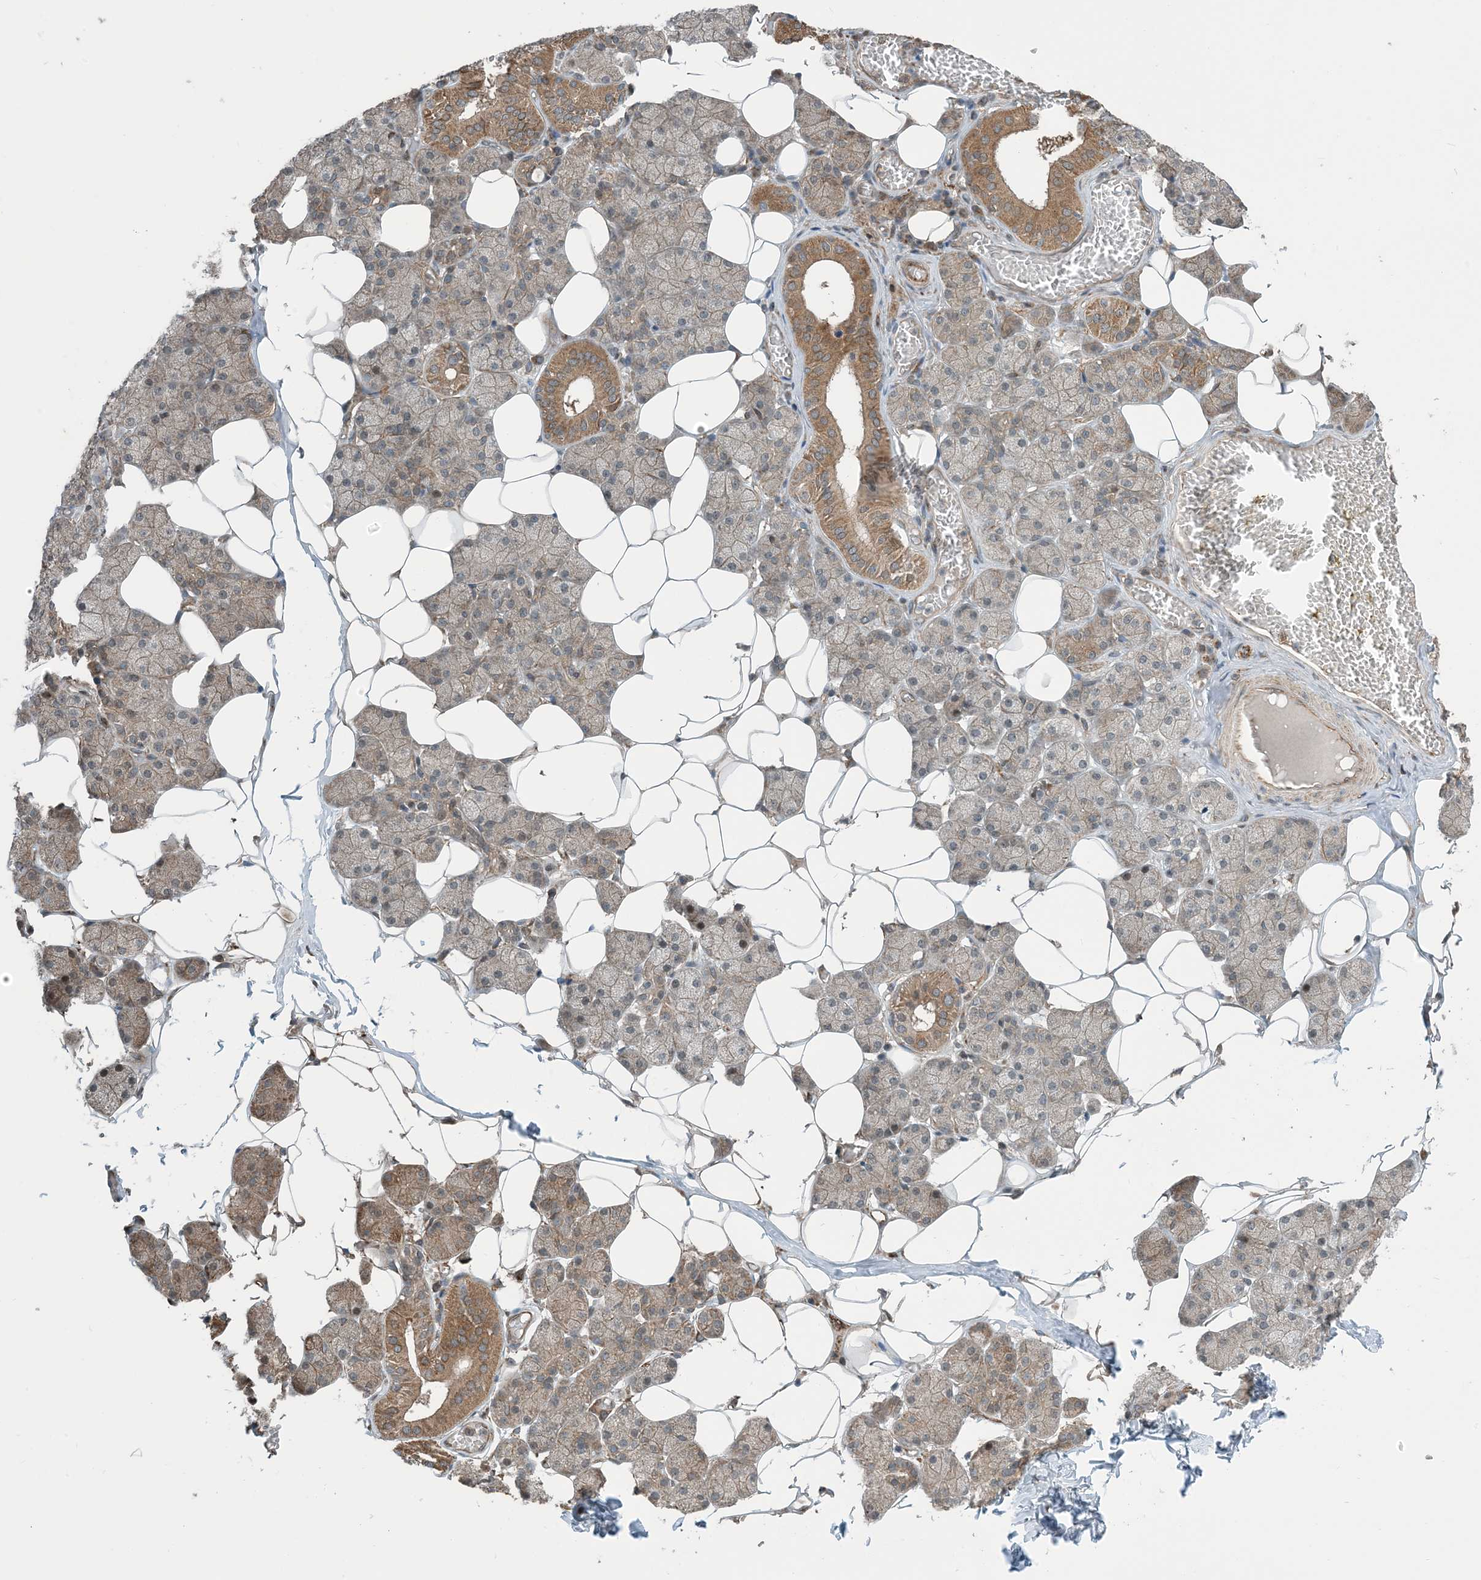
{"staining": {"intensity": "moderate", "quantity": "25%-75%", "location": "cytoplasmic/membranous"}, "tissue": "salivary gland", "cell_type": "Glandular cells", "image_type": "normal", "snomed": [{"axis": "morphology", "description": "Normal tissue, NOS"}, {"axis": "topography", "description": "Salivary gland"}], "caption": "DAB (3,3'-diaminobenzidine) immunohistochemical staining of benign salivary gland exhibits moderate cytoplasmic/membranous protein positivity in about 25%-75% of glandular cells.", "gene": "ZBTB3", "patient": {"sex": "female", "age": 33}}